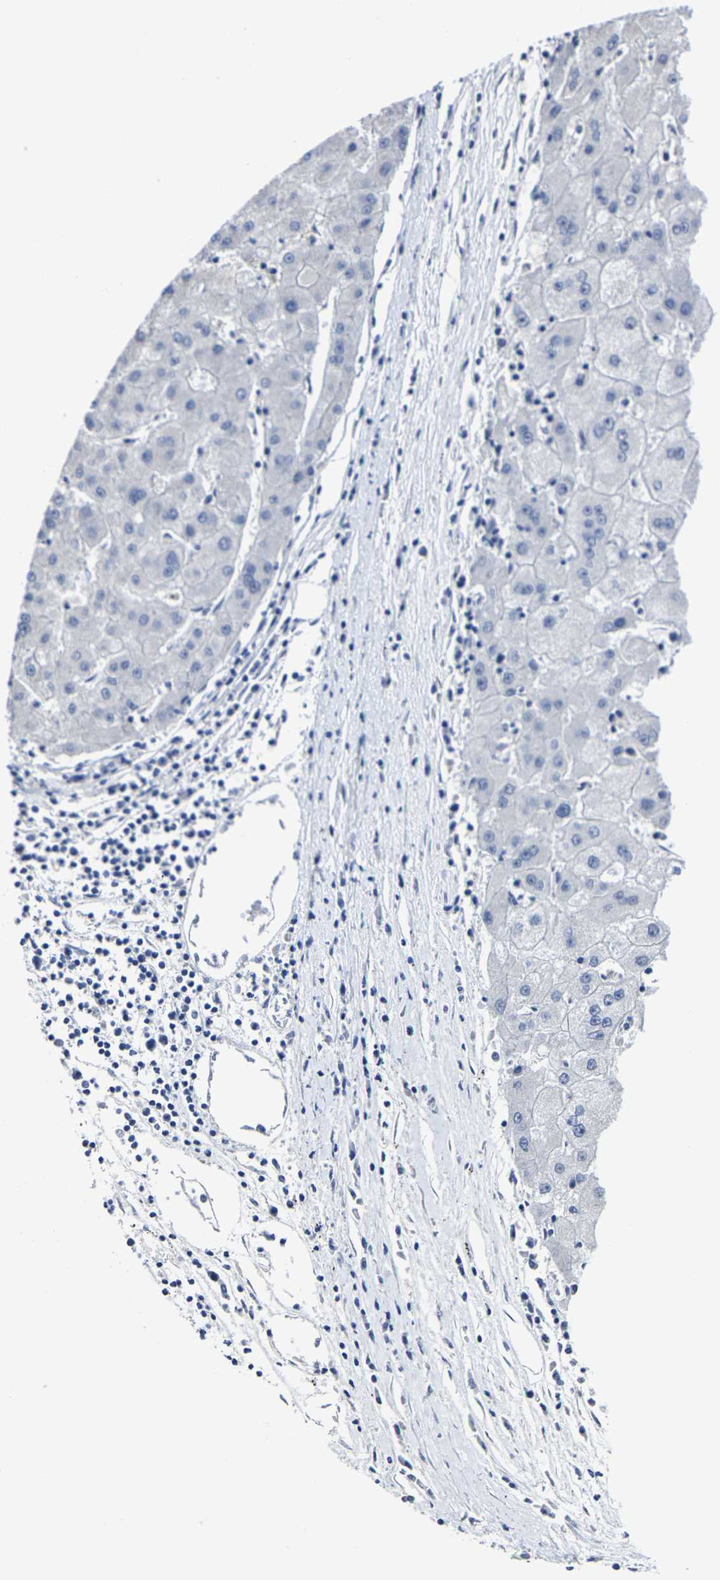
{"staining": {"intensity": "negative", "quantity": "none", "location": "none"}, "tissue": "liver cancer", "cell_type": "Tumor cells", "image_type": "cancer", "snomed": [{"axis": "morphology", "description": "Carcinoma, Hepatocellular, NOS"}, {"axis": "topography", "description": "Liver"}], "caption": "IHC histopathology image of neoplastic tissue: human hepatocellular carcinoma (liver) stained with DAB shows no significant protein expression in tumor cells.", "gene": "MSANTD4", "patient": {"sex": "male", "age": 72}}